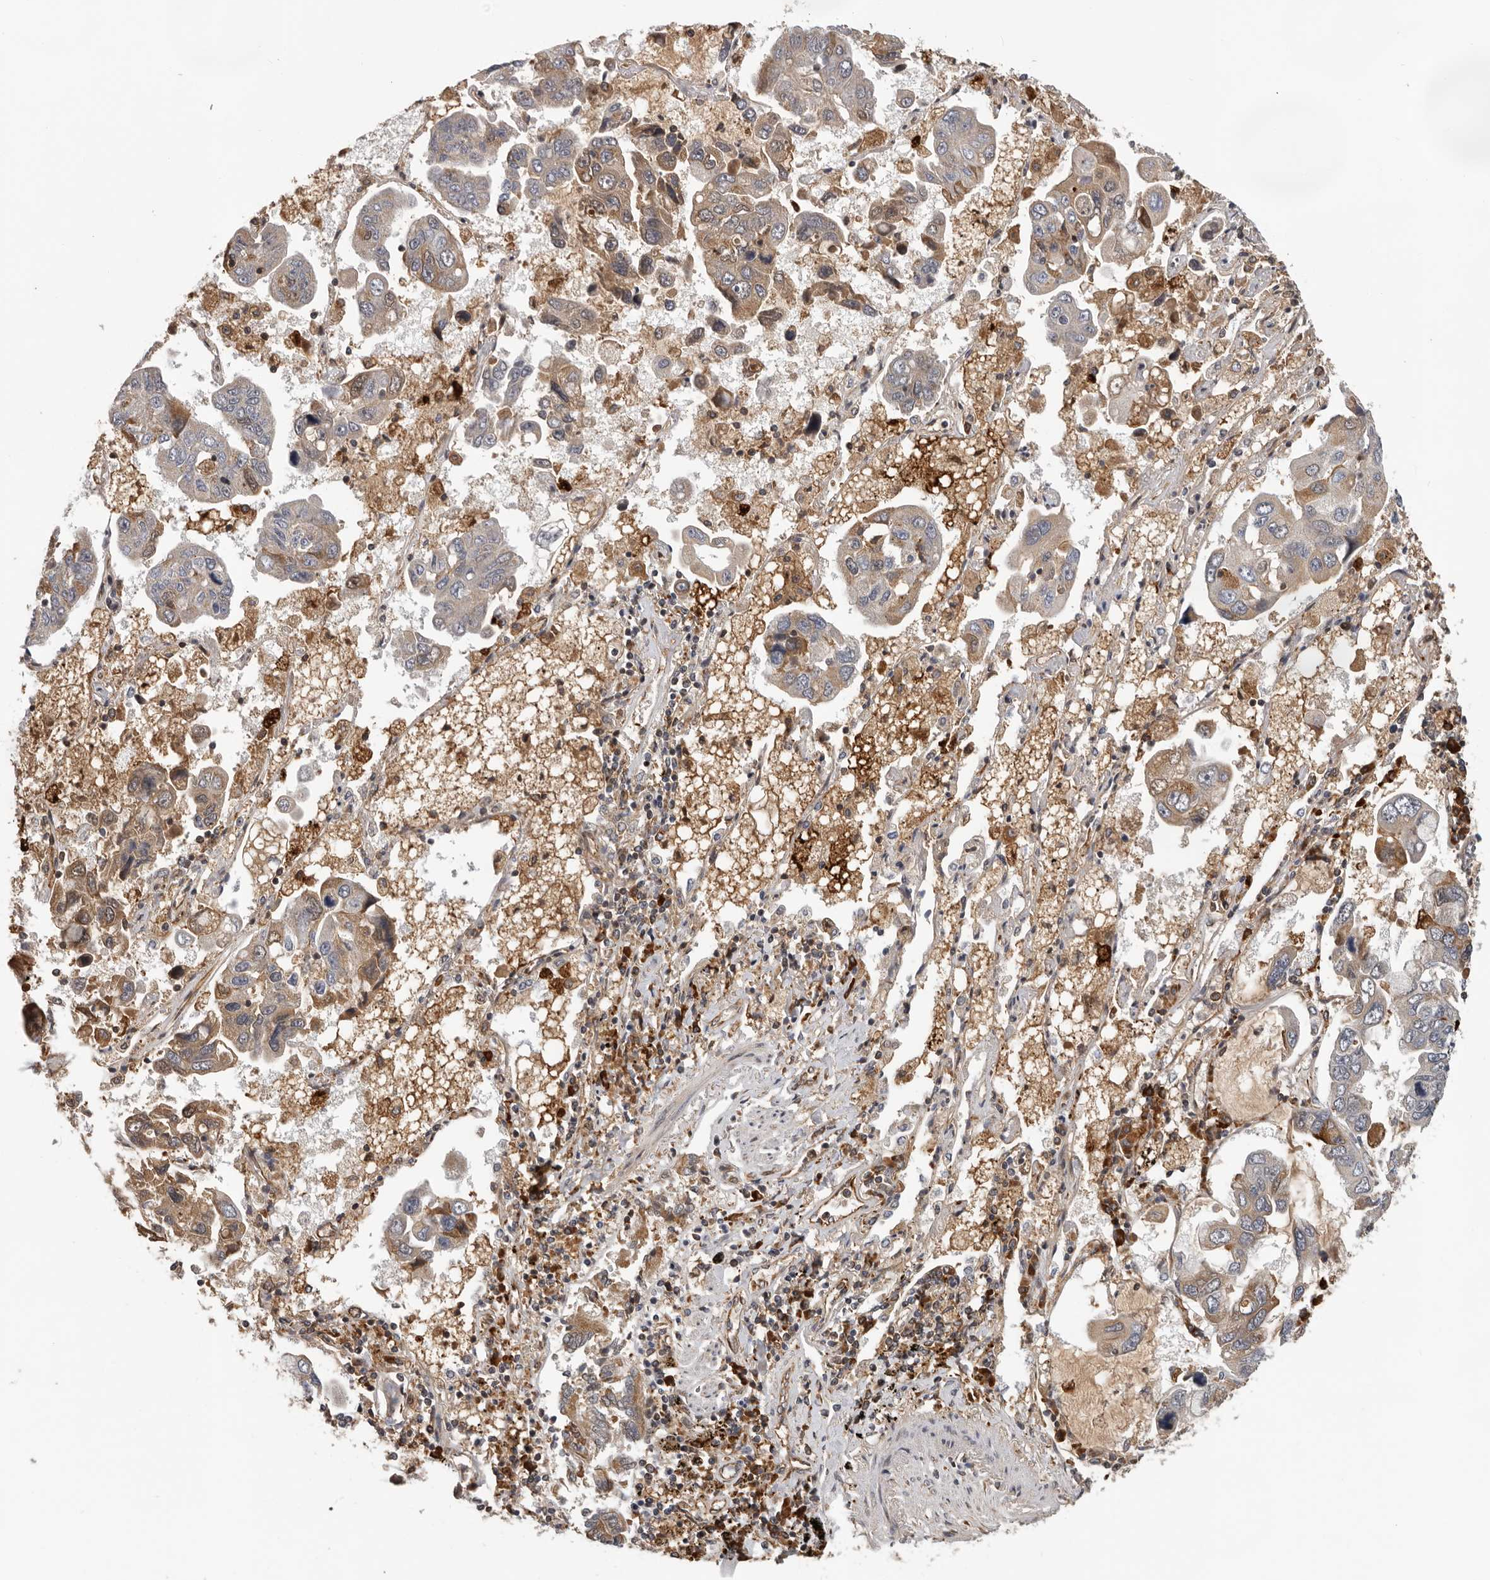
{"staining": {"intensity": "moderate", "quantity": "25%-75%", "location": "cytoplasmic/membranous"}, "tissue": "lung cancer", "cell_type": "Tumor cells", "image_type": "cancer", "snomed": [{"axis": "morphology", "description": "Adenocarcinoma, NOS"}, {"axis": "topography", "description": "Lung"}], "caption": "Immunohistochemical staining of human lung cancer exhibits medium levels of moderate cytoplasmic/membranous protein positivity in about 25%-75% of tumor cells. (Stains: DAB in brown, nuclei in blue, Microscopy: brightfield microscopy at high magnification).", "gene": "RNF157", "patient": {"sex": "male", "age": 64}}